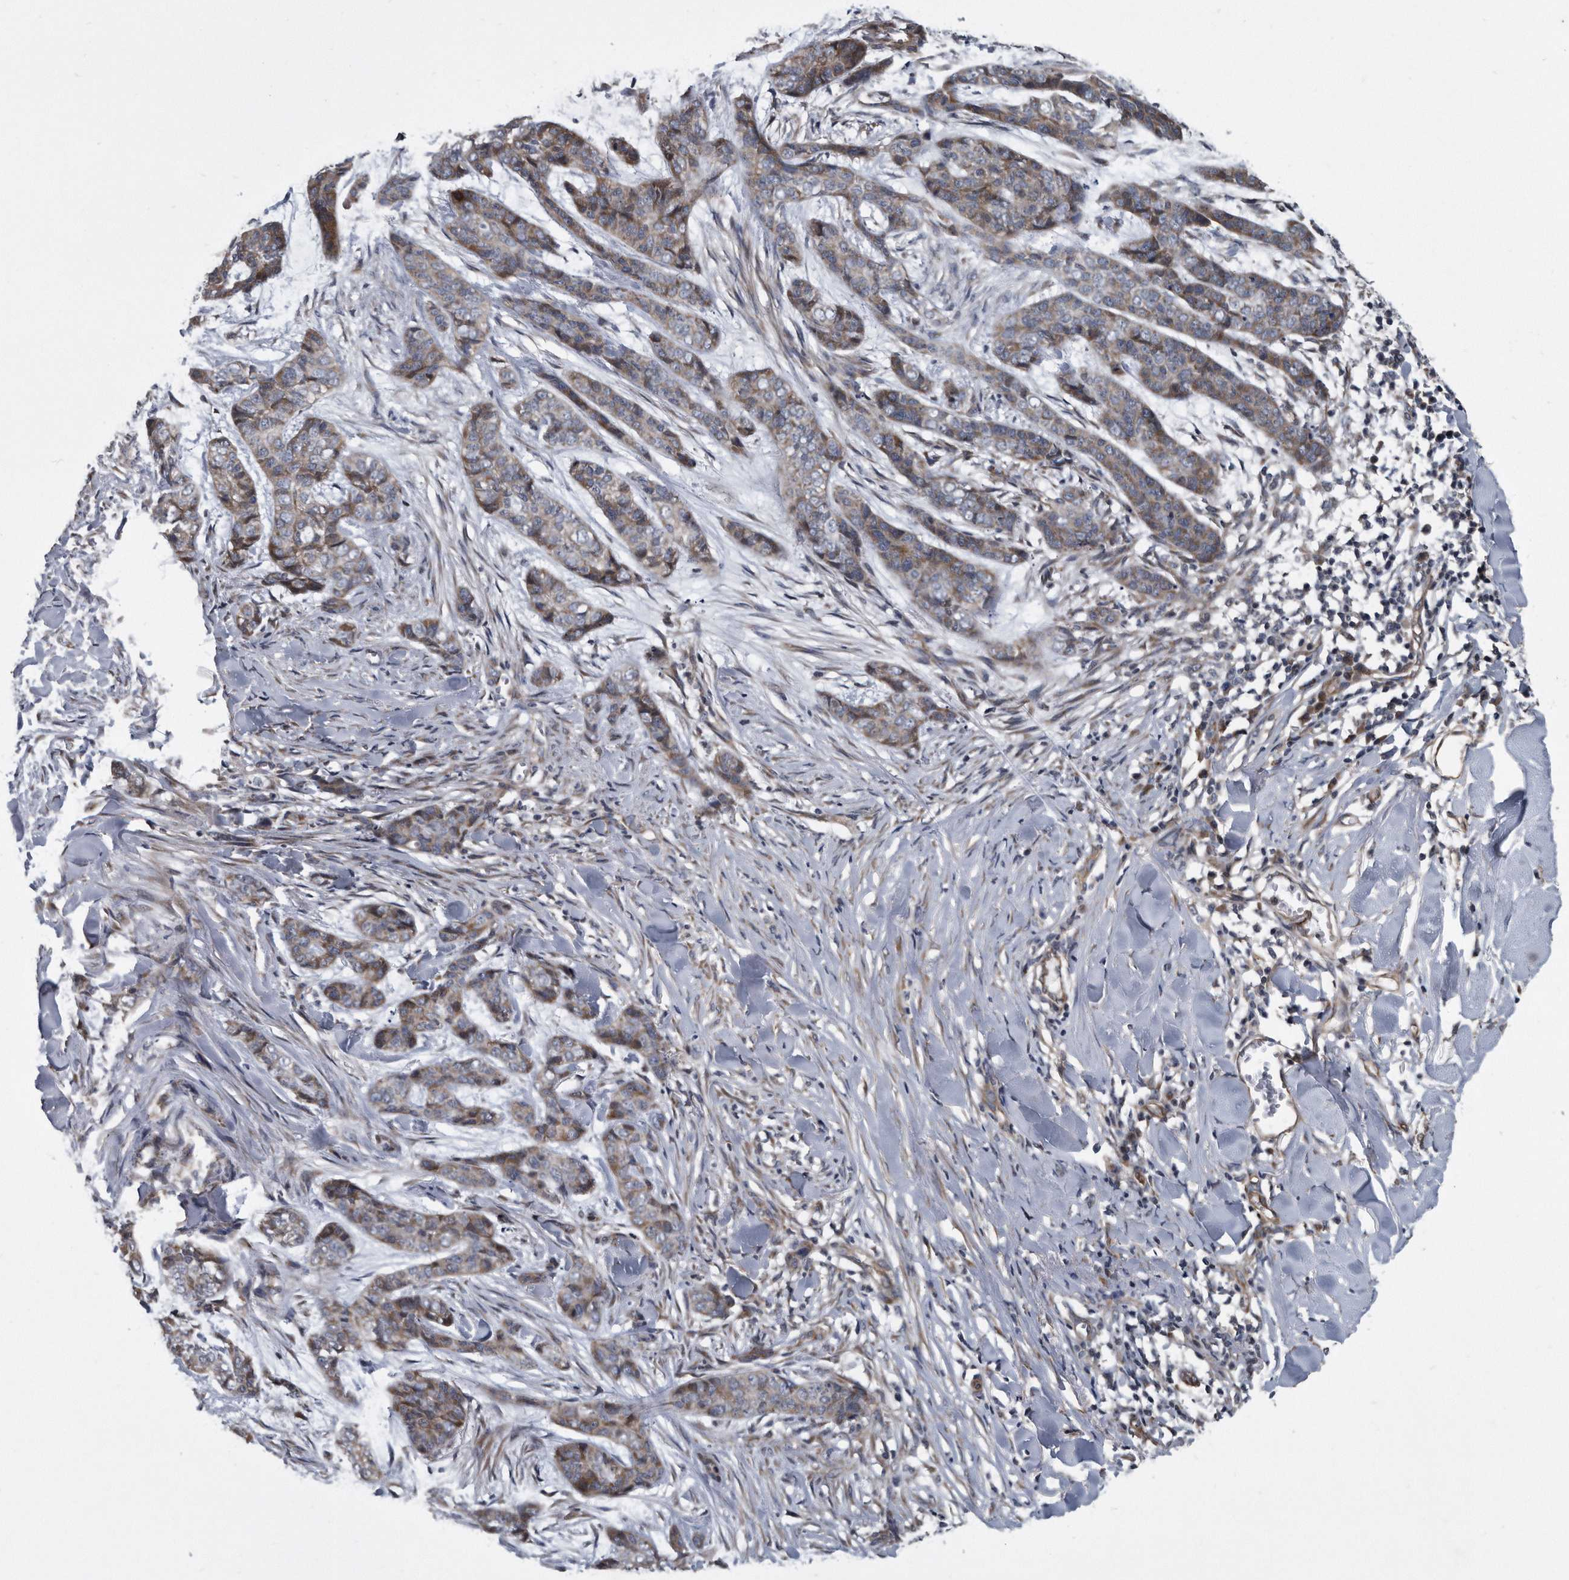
{"staining": {"intensity": "moderate", "quantity": "25%-75%", "location": "cytoplasmic/membranous"}, "tissue": "skin cancer", "cell_type": "Tumor cells", "image_type": "cancer", "snomed": [{"axis": "morphology", "description": "Basal cell carcinoma"}, {"axis": "topography", "description": "Skin"}], "caption": "Skin basal cell carcinoma stained for a protein exhibits moderate cytoplasmic/membranous positivity in tumor cells.", "gene": "ARMCX1", "patient": {"sex": "female", "age": 64}}